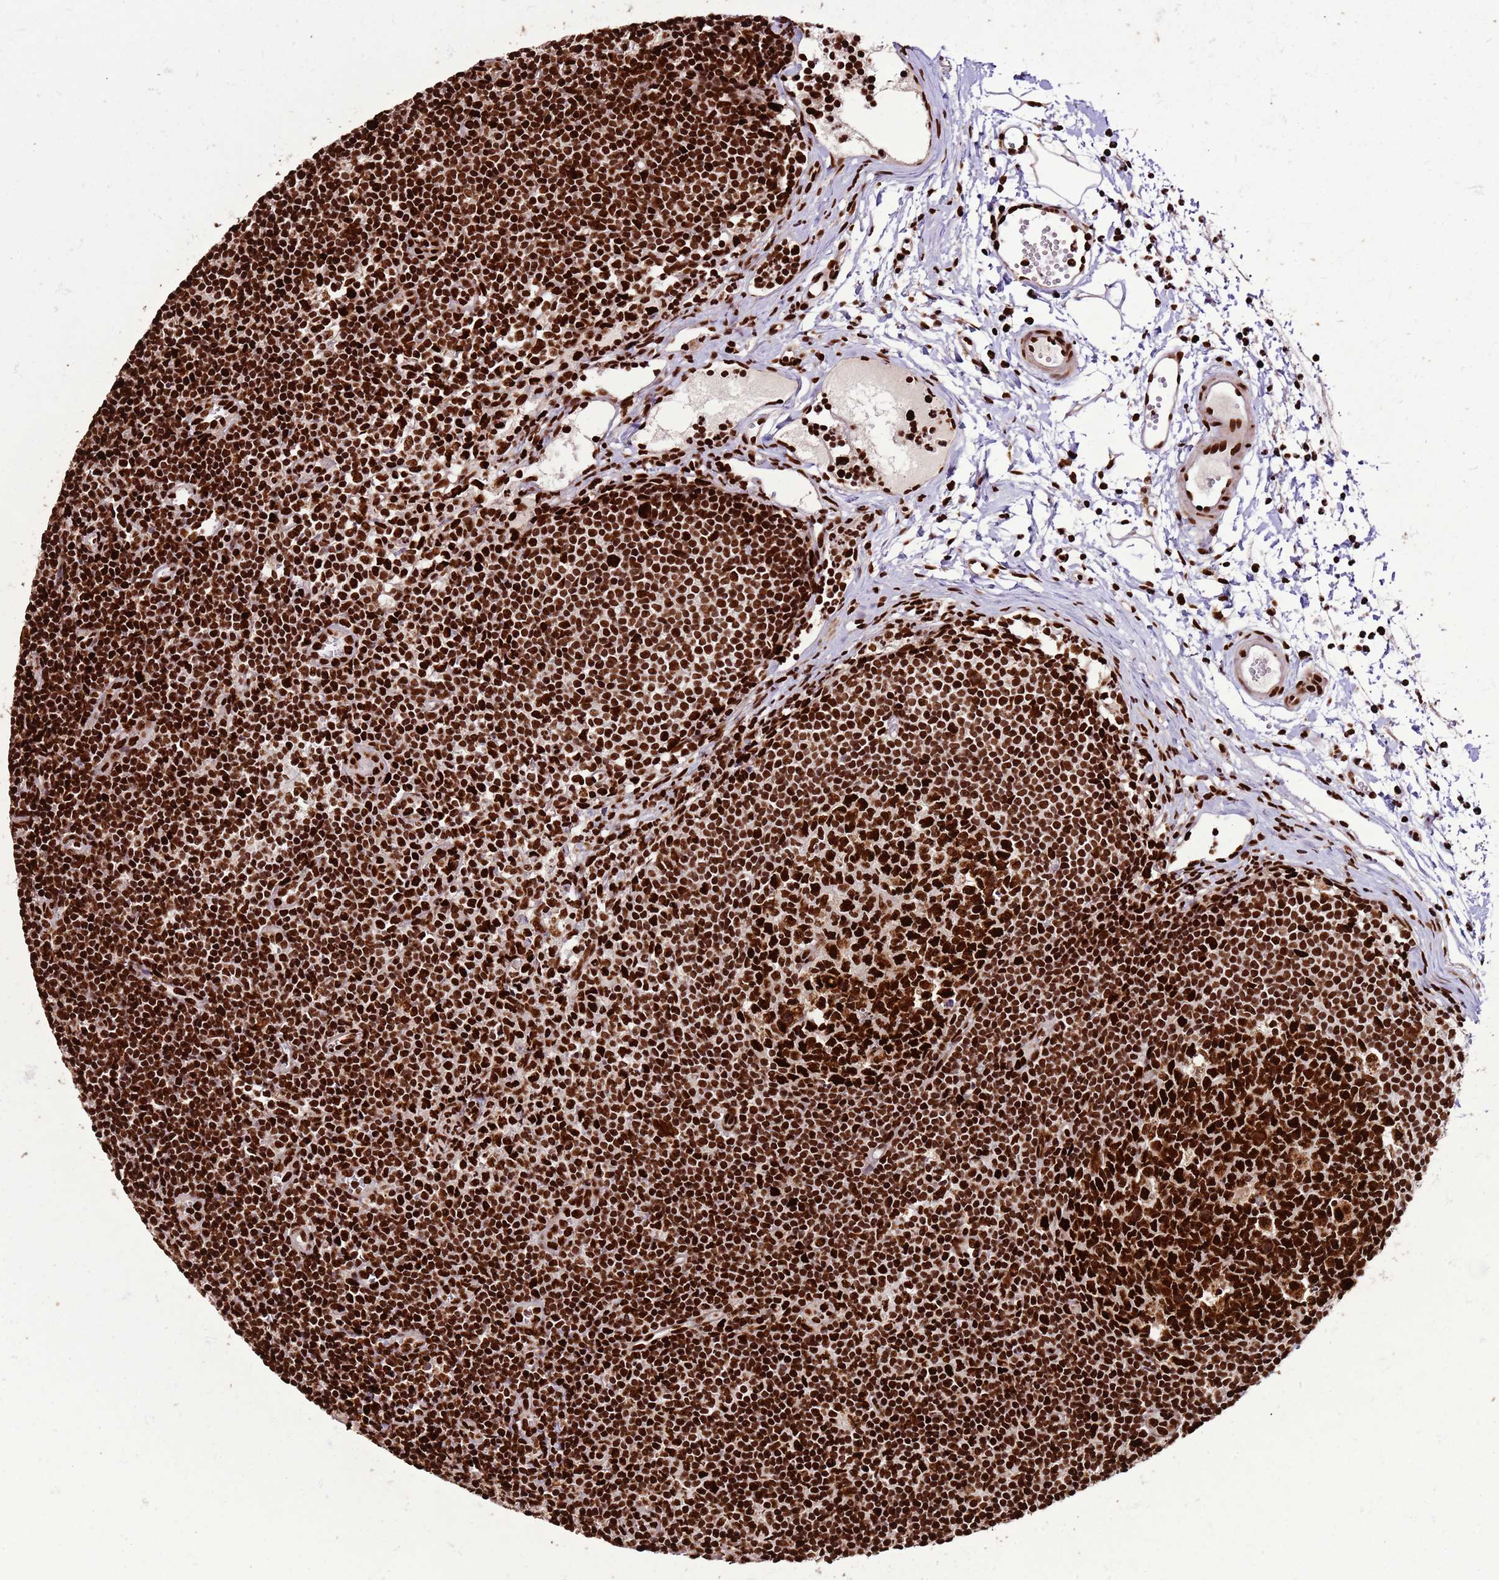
{"staining": {"intensity": "strong", "quantity": ">75%", "location": "nuclear"}, "tissue": "lymph node", "cell_type": "Germinal center cells", "image_type": "normal", "snomed": [{"axis": "morphology", "description": "Normal tissue, NOS"}, {"axis": "topography", "description": "Lymph node"}], "caption": "Immunohistochemistry of benign human lymph node reveals high levels of strong nuclear expression in about >75% of germinal center cells.", "gene": "HNRNPAB", "patient": {"sex": "female", "age": 37}}